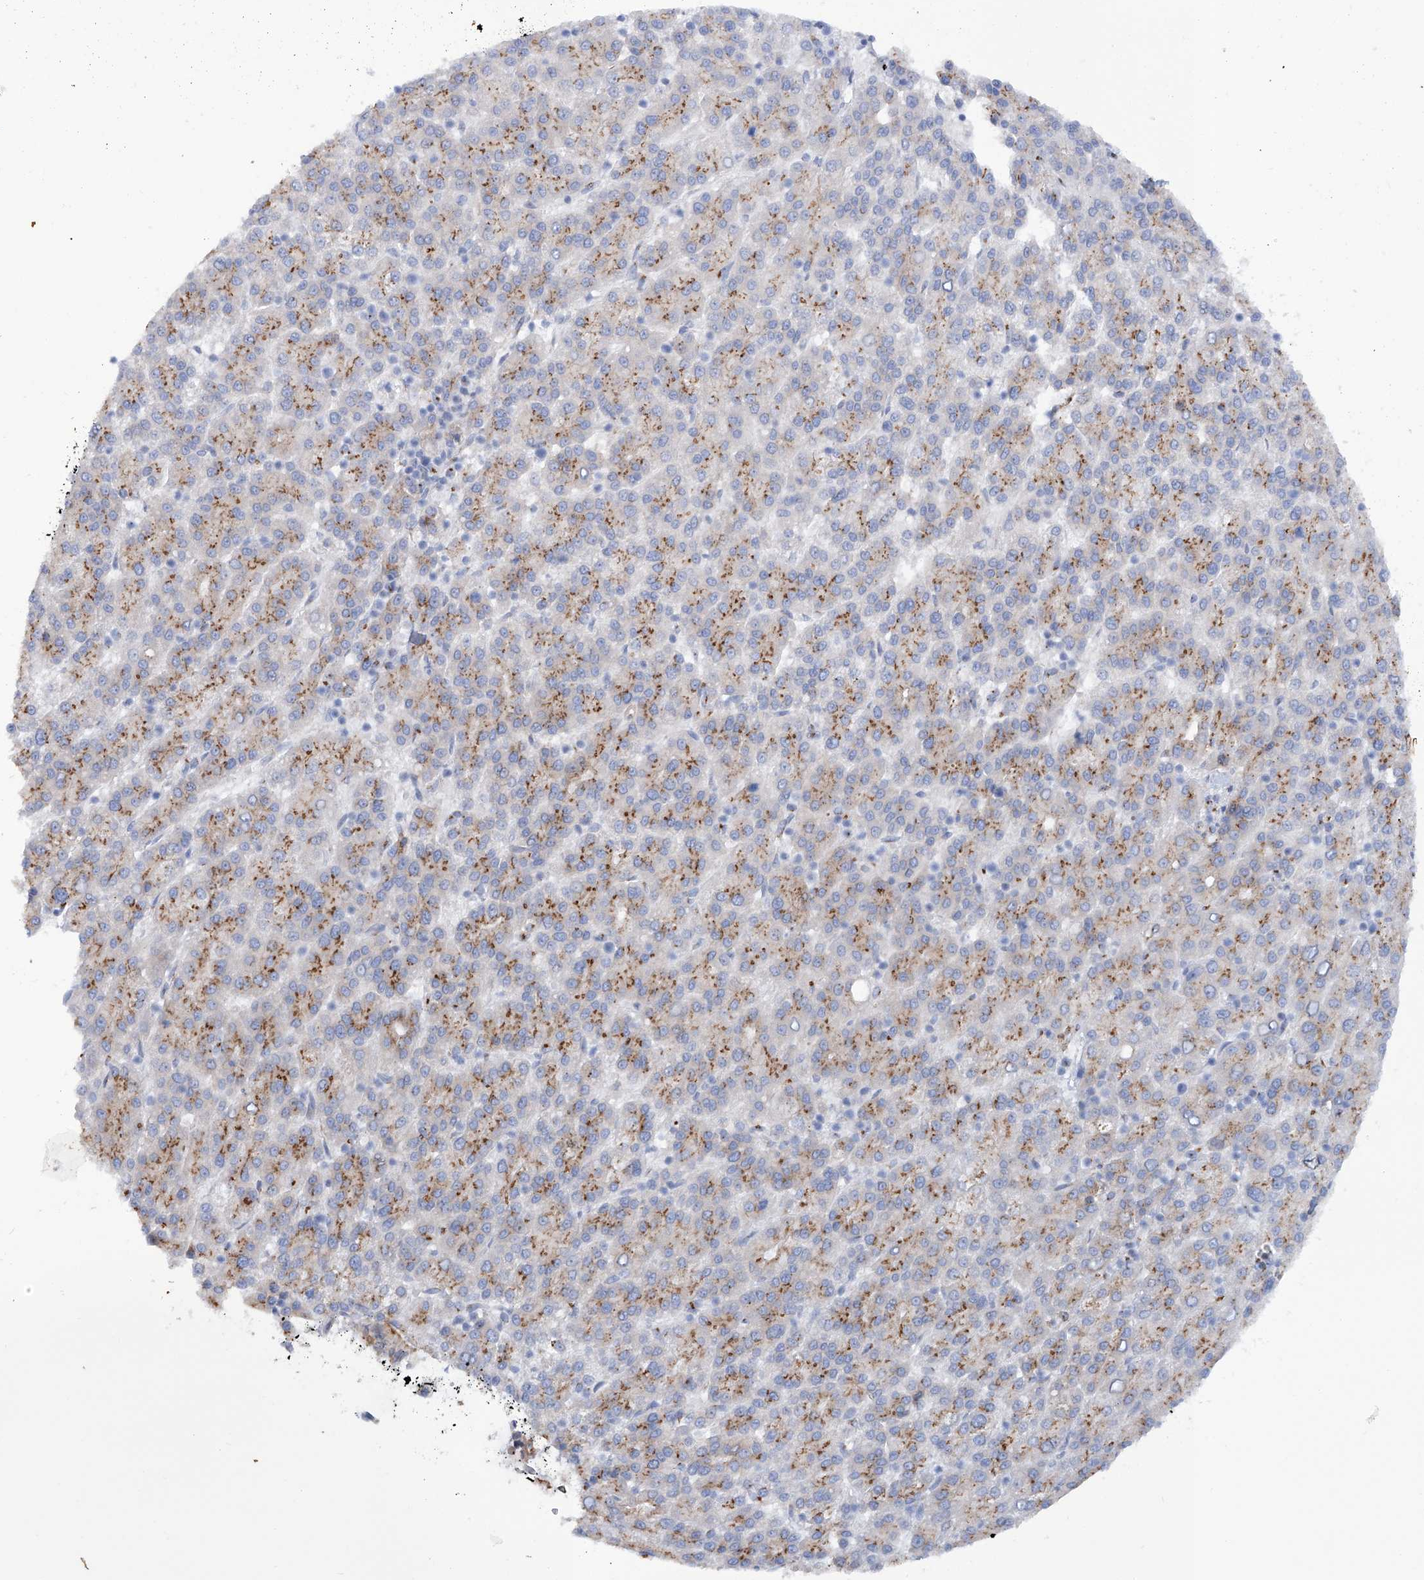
{"staining": {"intensity": "moderate", "quantity": "25%-75%", "location": "cytoplasmic/membranous"}, "tissue": "liver cancer", "cell_type": "Tumor cells", "image_type": "cancer", "snomed": [{"axis": "morphology", "description": "Carcinoma, Hepatocellular, NOS"}, {"axis": "topography", "description": "Liver"}], "caption": "Moderate cytoplasmic/membranous positivity for a protein is appreciated in approximately 25%-75% of tumor cells of liver cancer using immunohistochemistry.", "gene": "ZNF490", "patient": {"sex": "female", "age": 58}}